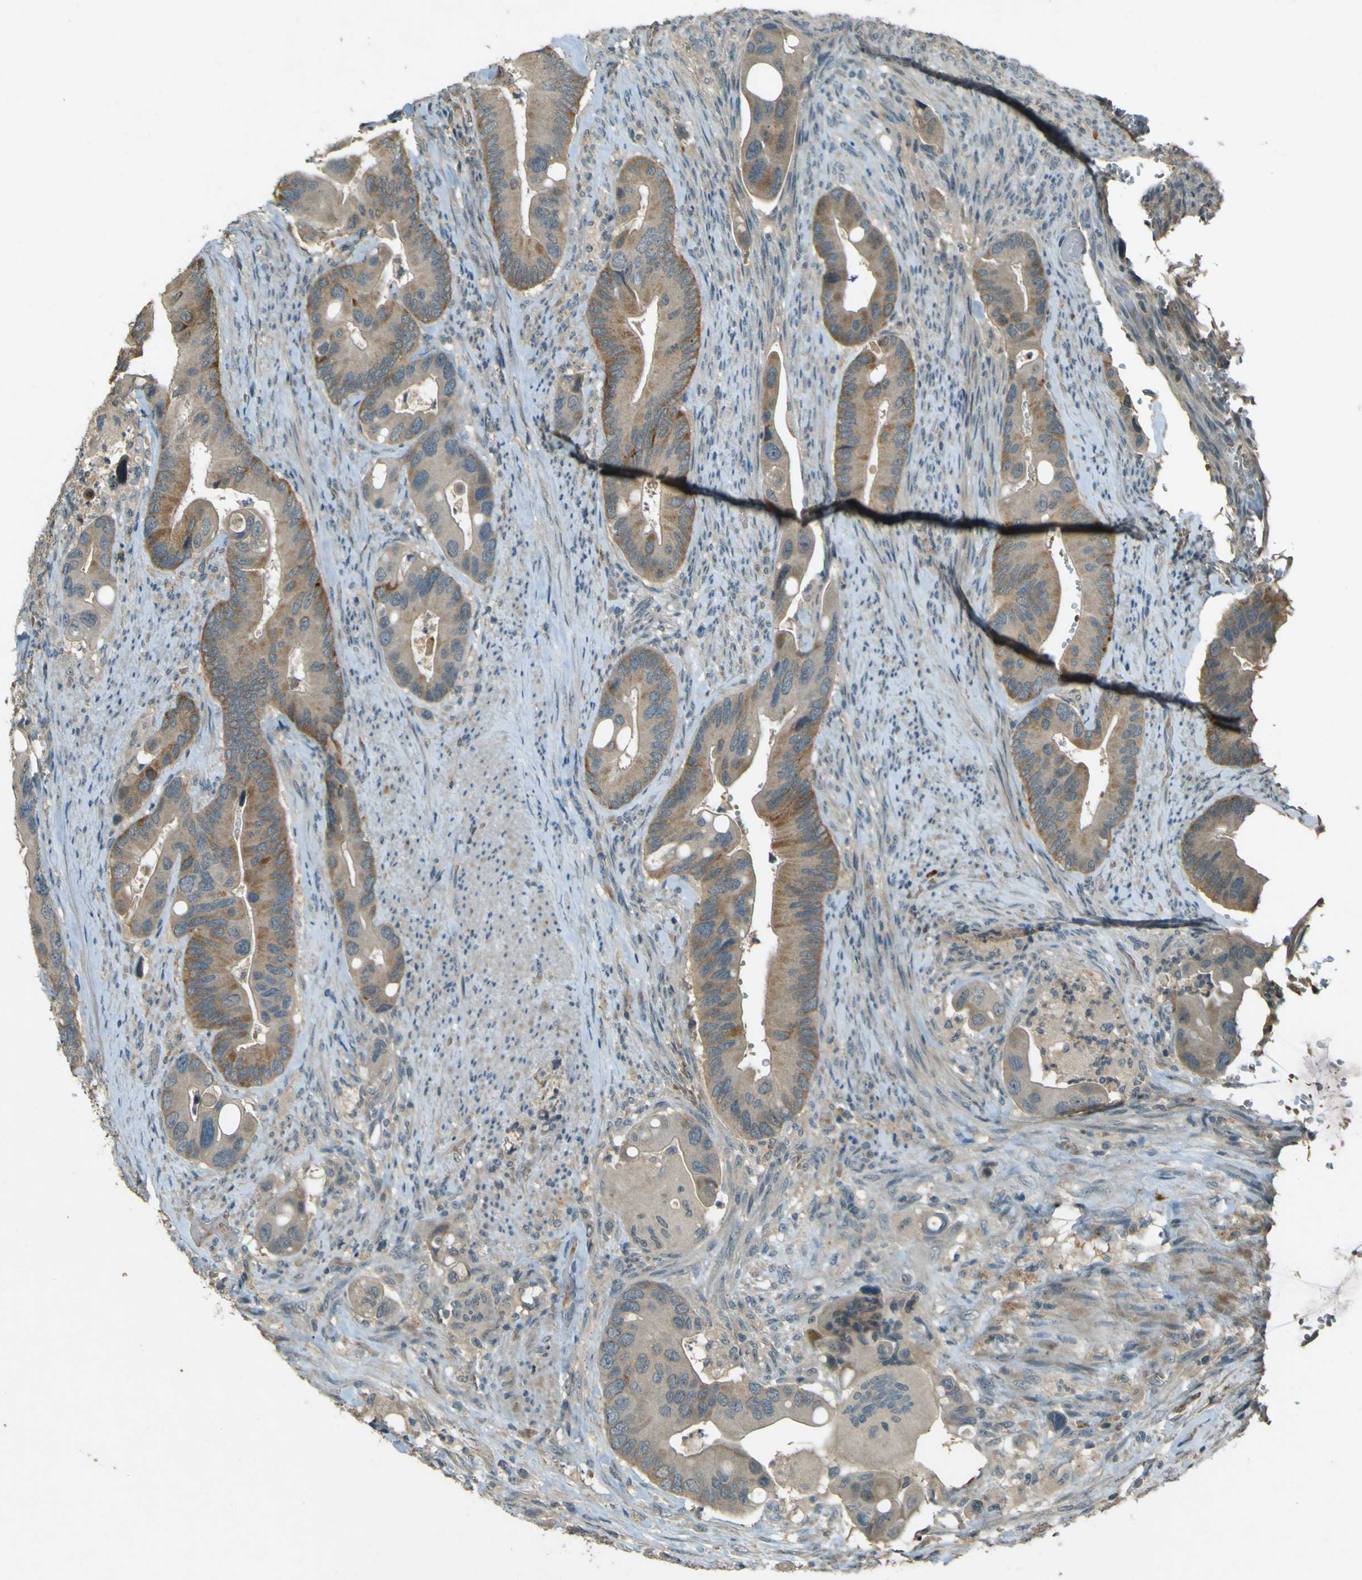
{"staining": {"intensity": "weak", "quantity": ">75%", "location": "cytoplasmic/membranous"}, "tissue": "colorectal cancer", "cell_type": "Tumor cells", "image_type": "cancer", "snomed": [{"axis": "morphology", "description": "Adenocarcinoma, NOS"}, {"axis": "topography", "description": "Rectum"}], "caption": "A brown stain highlights weak cytoplasmic/membranous positivity of a protein in human adenocarcinoma (colorectal) tumor cells.", "gene": "MPDZ", "patient": {"sex": "female", "age": 57}}